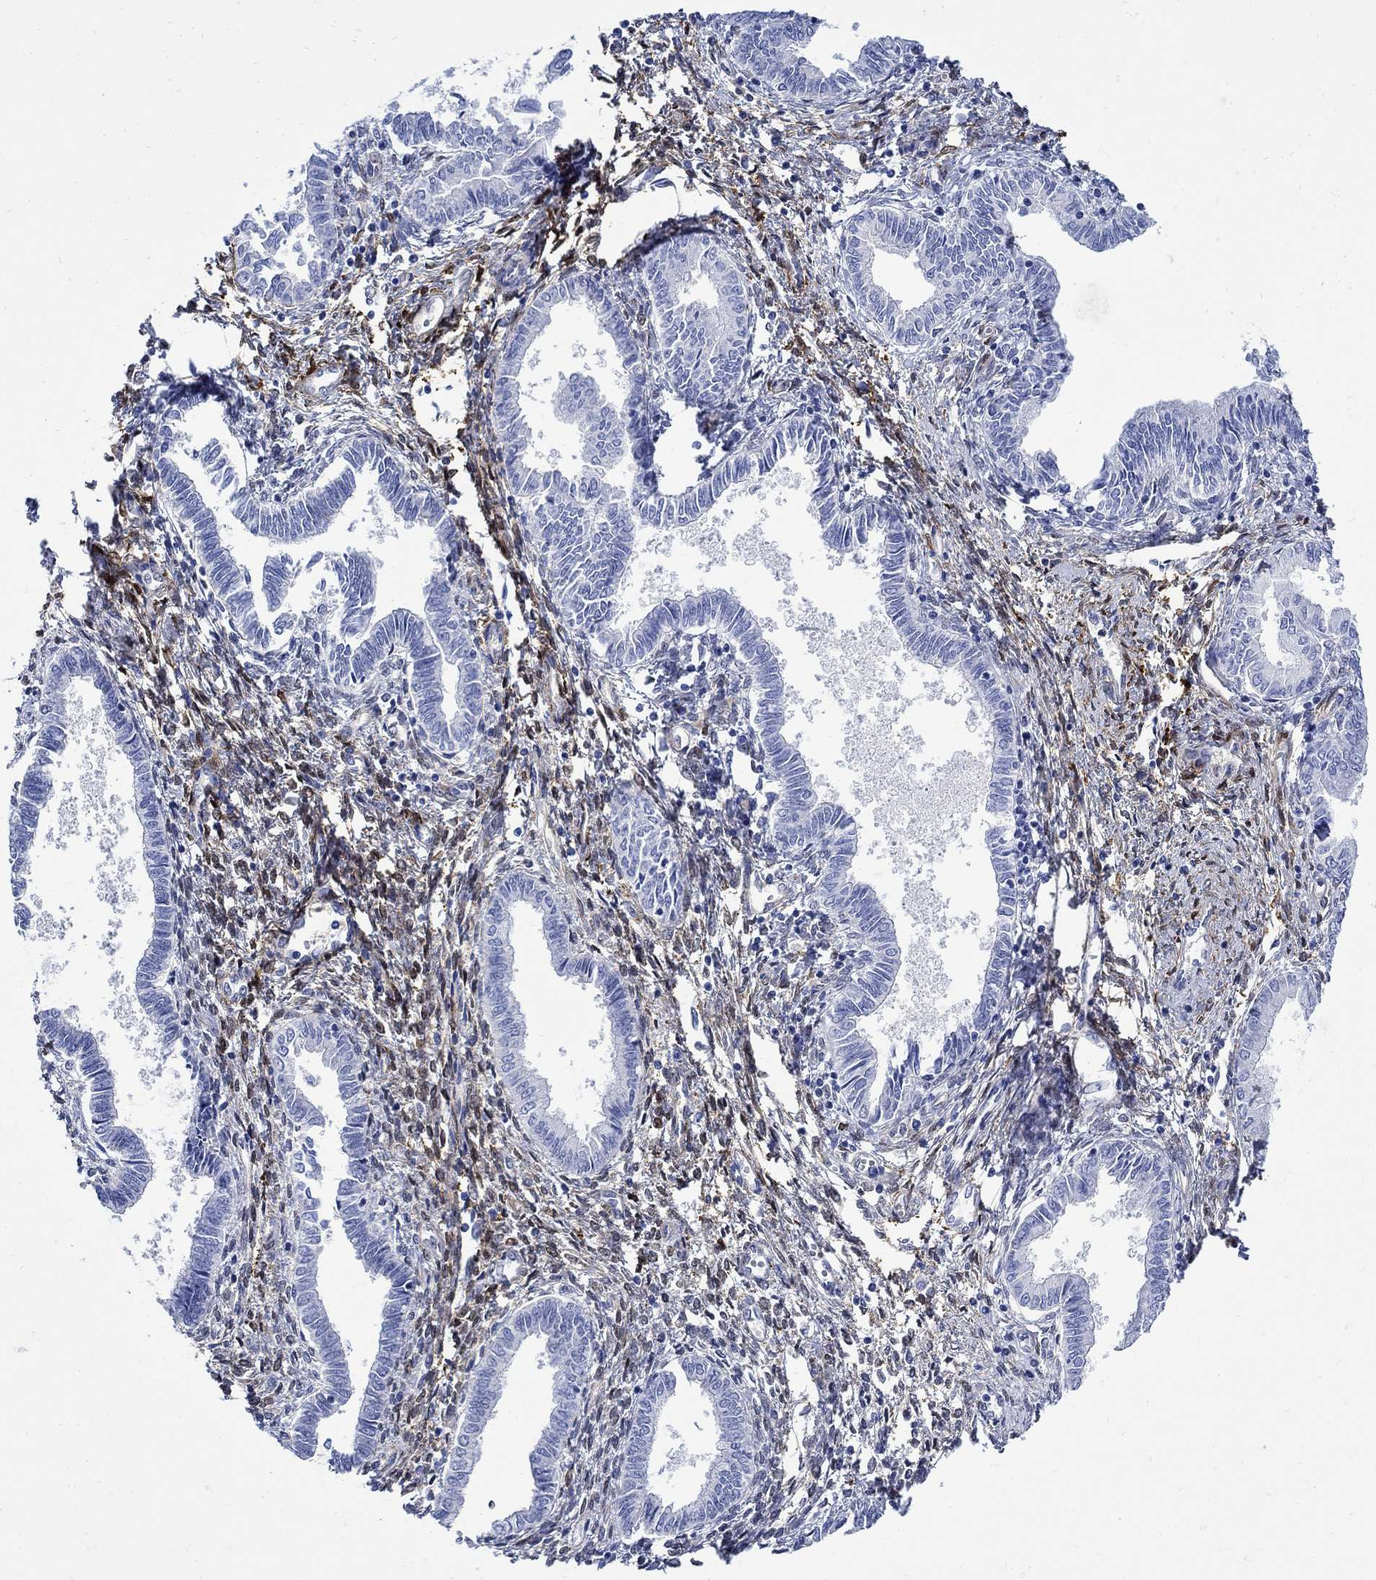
{"staining": {"intensity": "negative", "quantity": "none", "location": "none"}, "tissue": "cervical cancer", "cell_type": "Tumor cells", "image_type": "cancer", "snomed": [{"axis": "morphology", "description": "Adenocarcinoma, NOS"}, {"axis": "topography", "description": "Cervix"}], "caption": "Immunohistochemistry (IHC) histopathology image of neoplastic tissue: human cervical cancer stained with DAB displays no significant protein positivity in tumor cells.", "gene": "TGM2", "patient": {"sex": "female", "age": 42}}